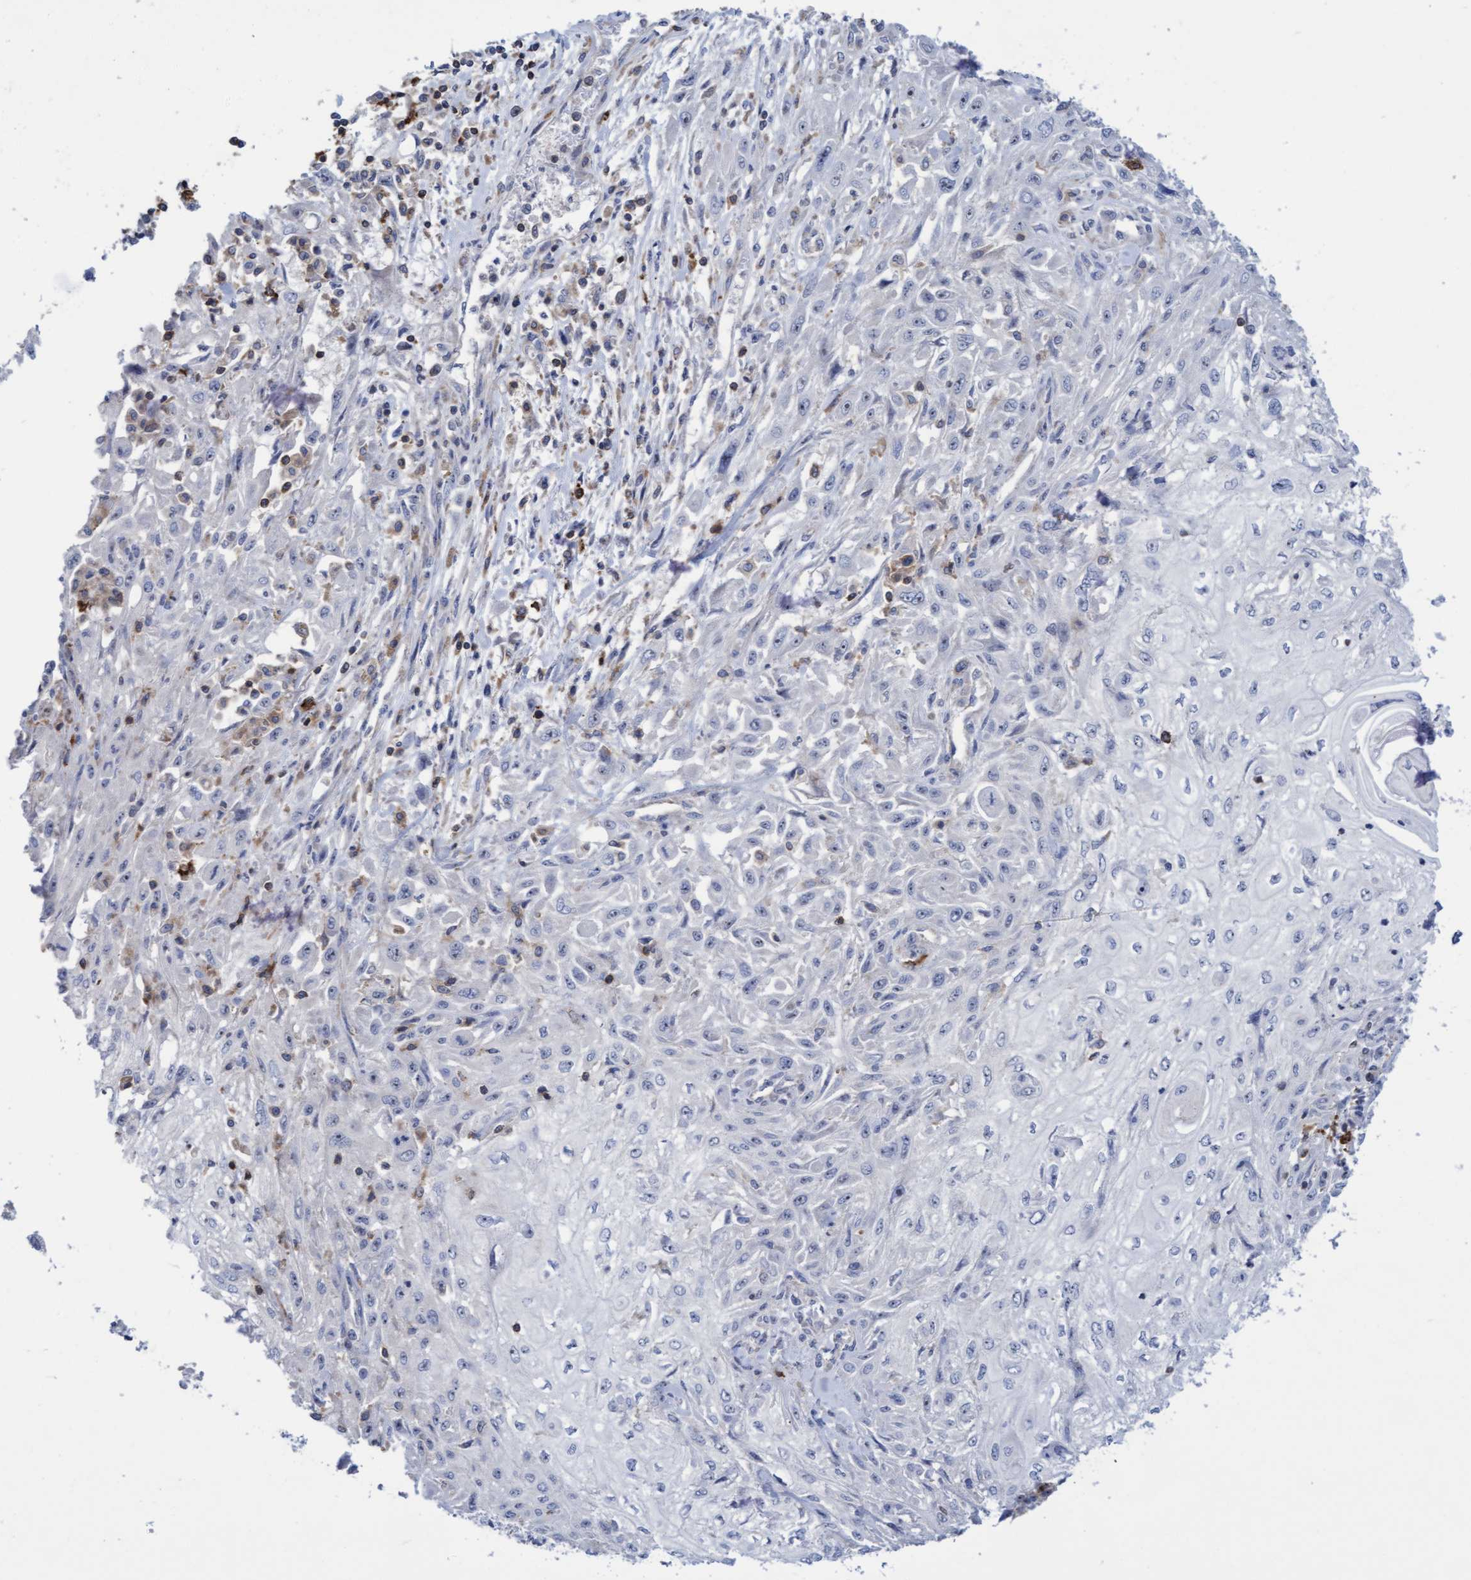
{"staining": {"intensity": "negative", "quantity": "none", "location": "none"}, "tissue": "skin cancer", "cell_type": "Tumor cells", "image_type": "cancer", "snomed": [{"axis": "morphology", "description": "Squamous cell carcinoma, NOS"}, {"axis": "morphology", "description": "Squamous cell carcinoma, metastatic, NOS"}, {"axis": "topography", "description": "Skin"}, {"axis": "topography", "description": "Lymph node"}], "caption": "The histopathology image shows no staining of tumor cells in skin squamous cell carcinoma. The staining was performed using DAB to visualize the protein expression in brown, while the nuclei were stained in blue with hematoxylin (Magnification: 20x).", "gene": "FNBP1", "patient": {"sex": "male", "age": 75}}